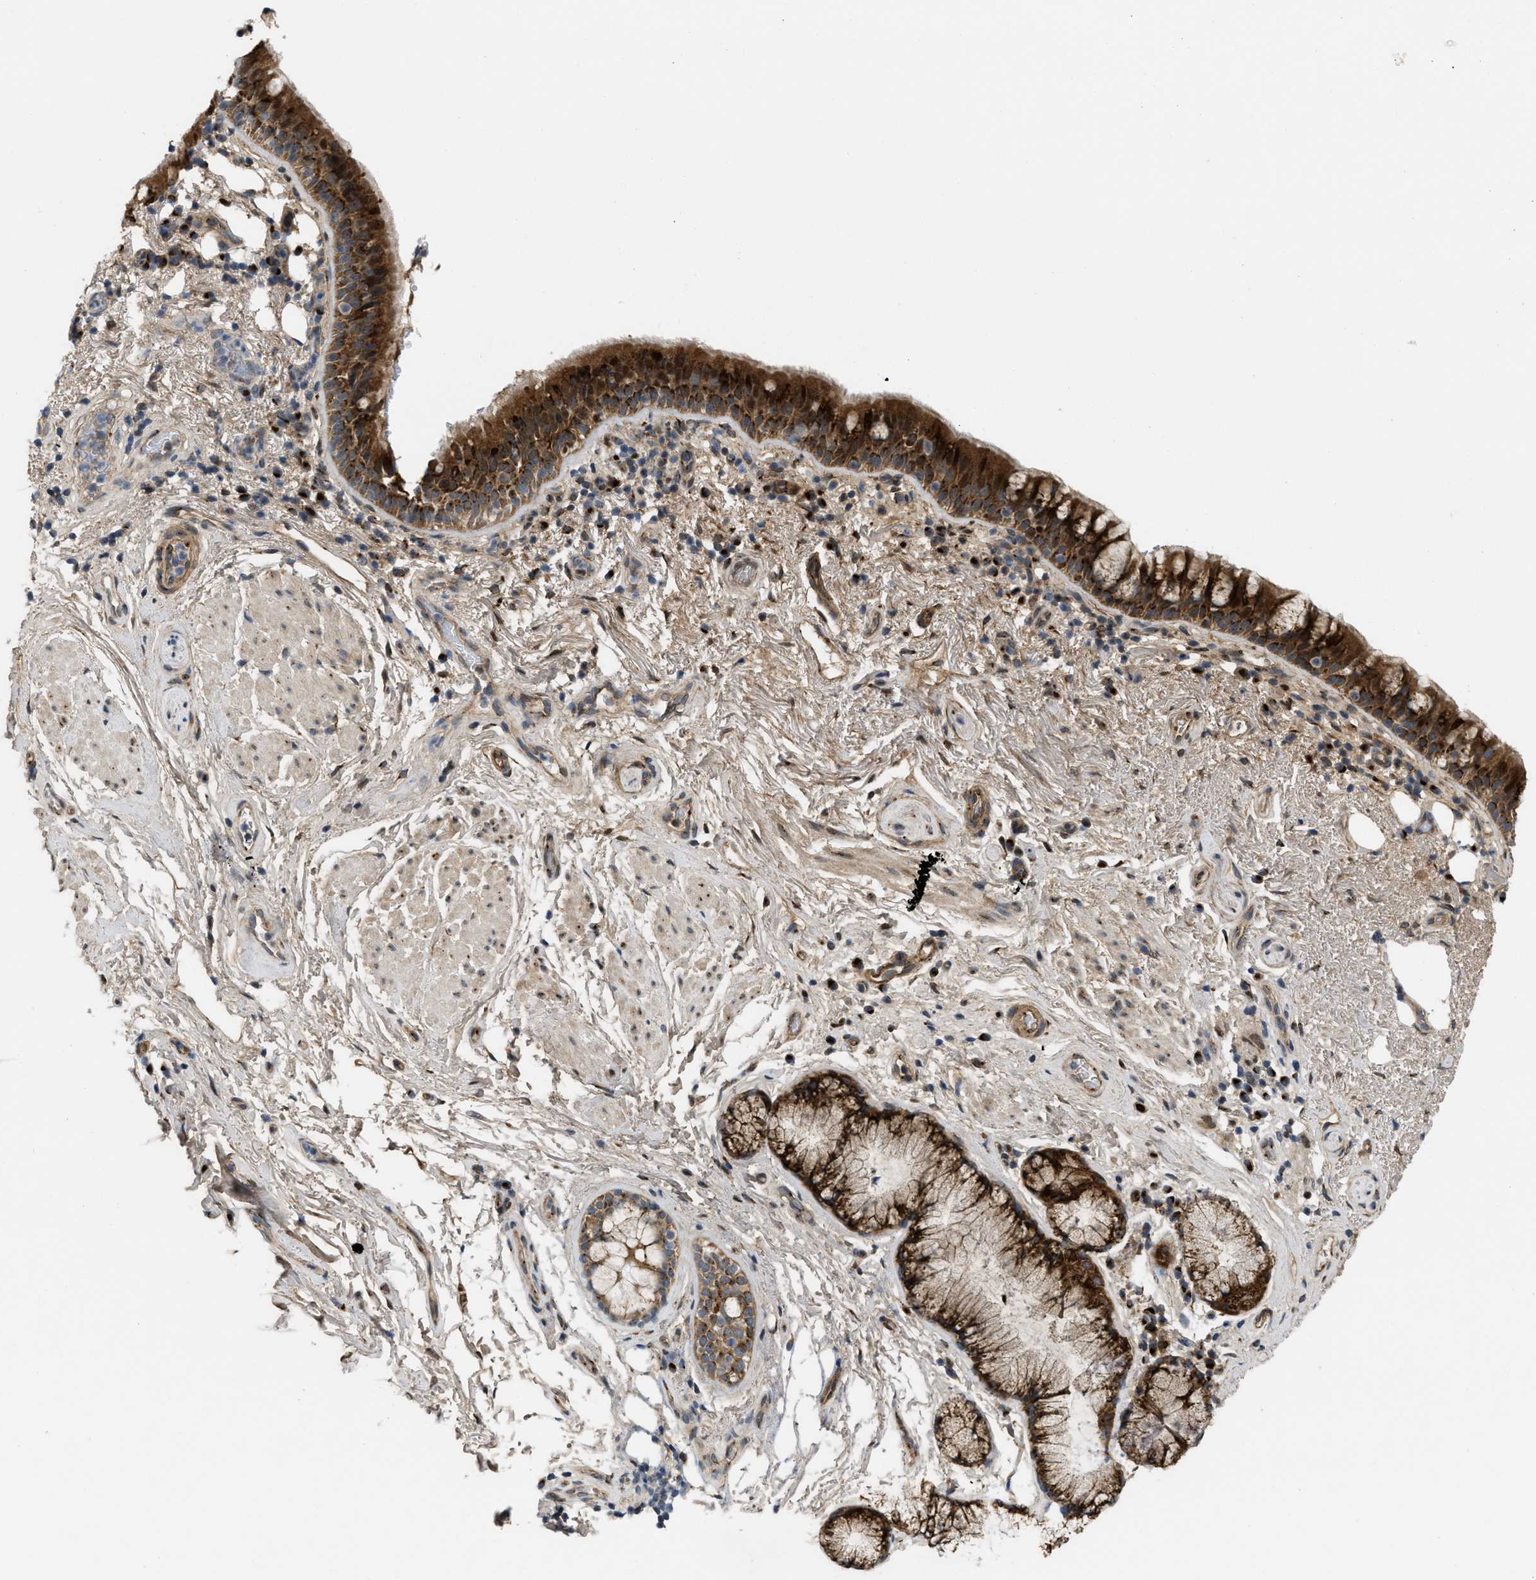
{"staining": {"intensity": "strong", "quantity": ">75%", "location": "cytoplasmic/membranous"}, "tissue": "bronchus", "cell_type": "Respiratory epithelial cells", "image_type": "normal", "snomed": [{"axis": "morphology", "description": "Normal tissue, NOS"}, {"axis": "morphology", "description": "Inflammation, NOS"}, {"axis": "topography", "description": "Cartilage tissue"}, {"axis": "topography", "description": "Bronchus"}], "caption": "Bronchus stained with DAB (3,3'-diaminobenzidine) immunohistochemistry (IHC) demonstrates high levels of strong cytoplasmic/membranous expression in about >75% of respiratory epithelial cells. (Brightfield microscopy of DAB IHC at high magnification).", "gene": "ZNF70", "patient": {"sex": "male", "age": 77}}